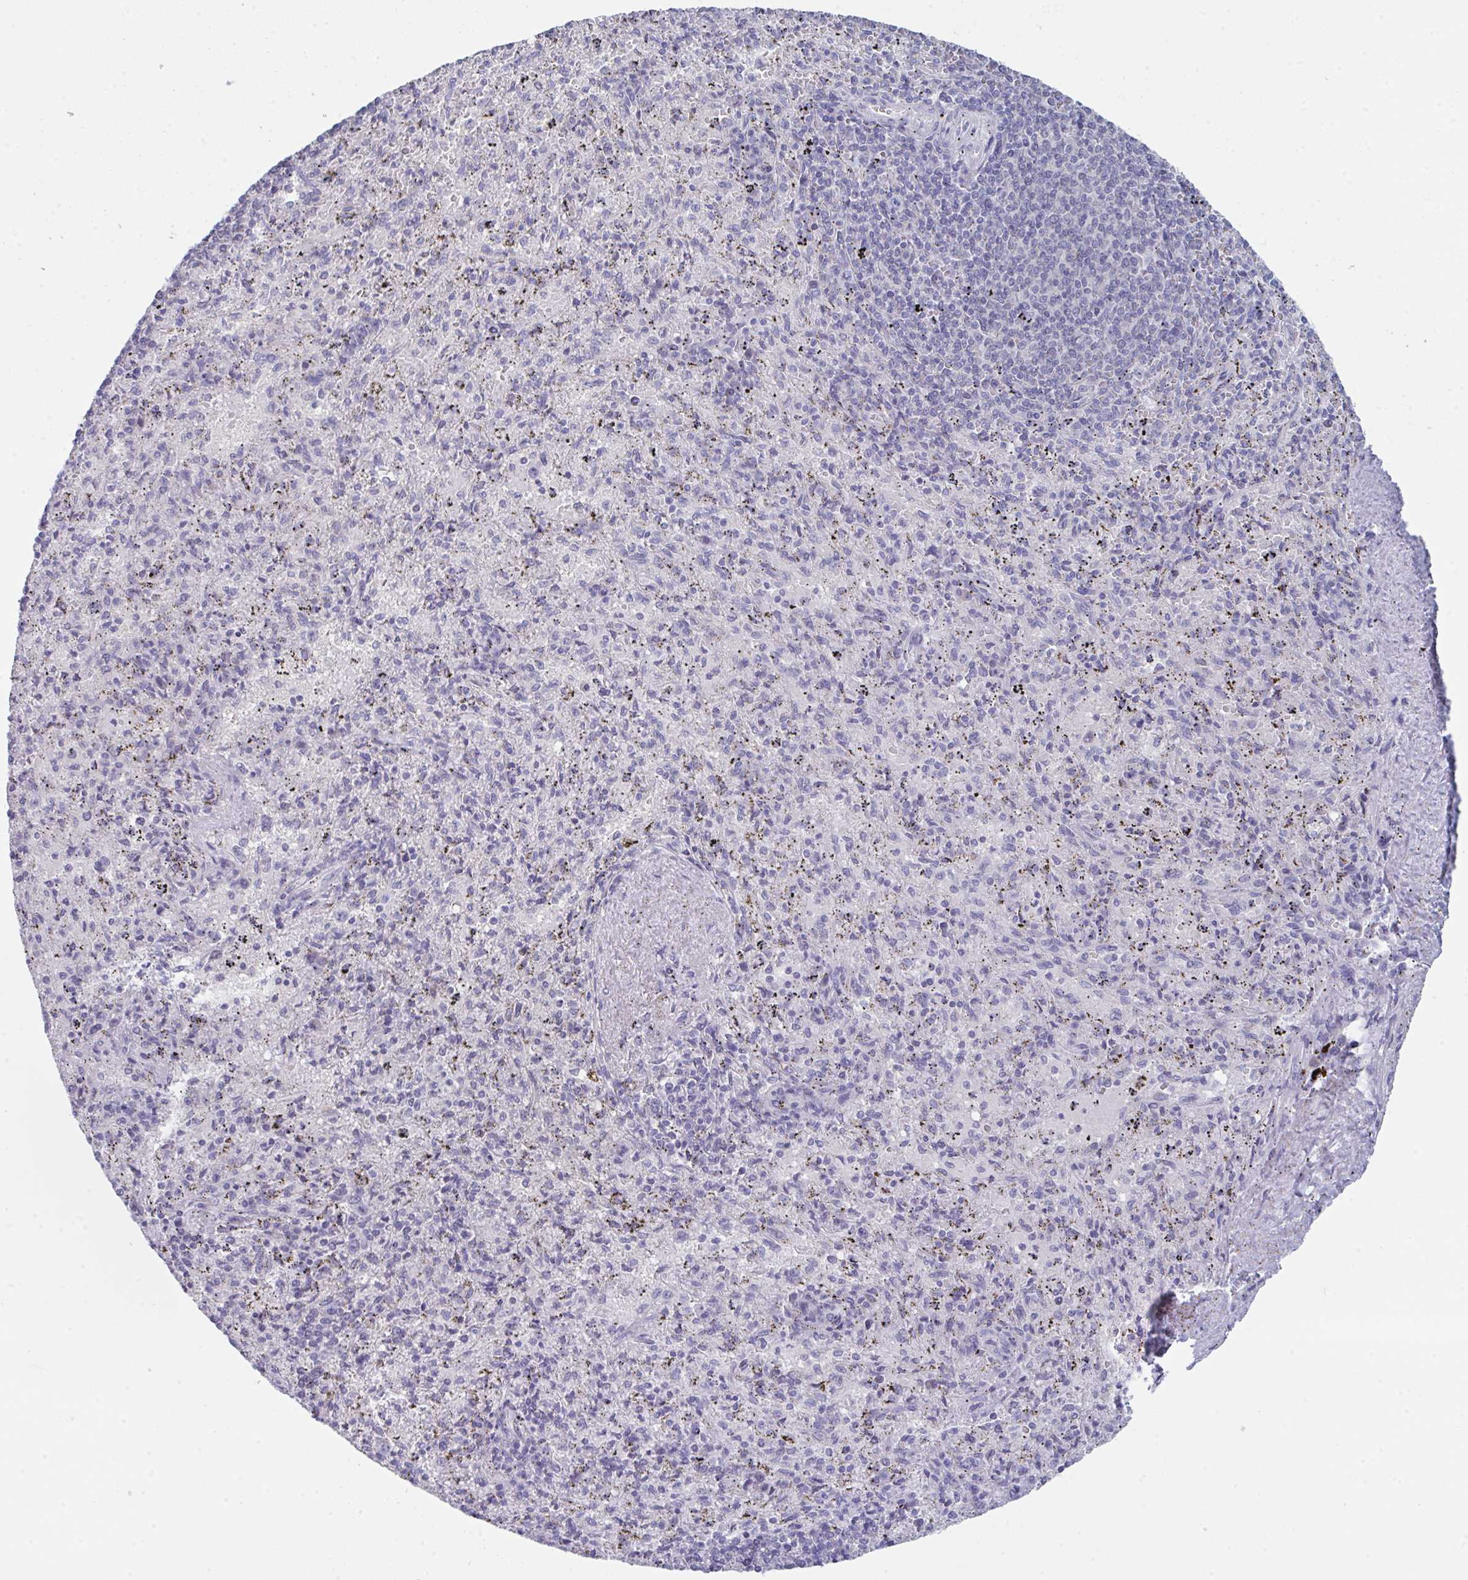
{"staining": {"intensity": "negative", "quantity": "none", "location": "none"}, "tissue": "spleen", "cell_type": "Cells in red pulp", "image_type": "normal", "snomed": [{"axis": "morphology", "description": "Normal tissue, NOS"}, {"axis": "topography", "description": "Spleen"}], "caption": "An immunohistochemistry (IHC) photomicrograph of unremarkable spleen is shown. There is no staining in cells in red pulp of spleen.", "gene": "HGFAC", "patient": {"sex": "male", "age": 57}}